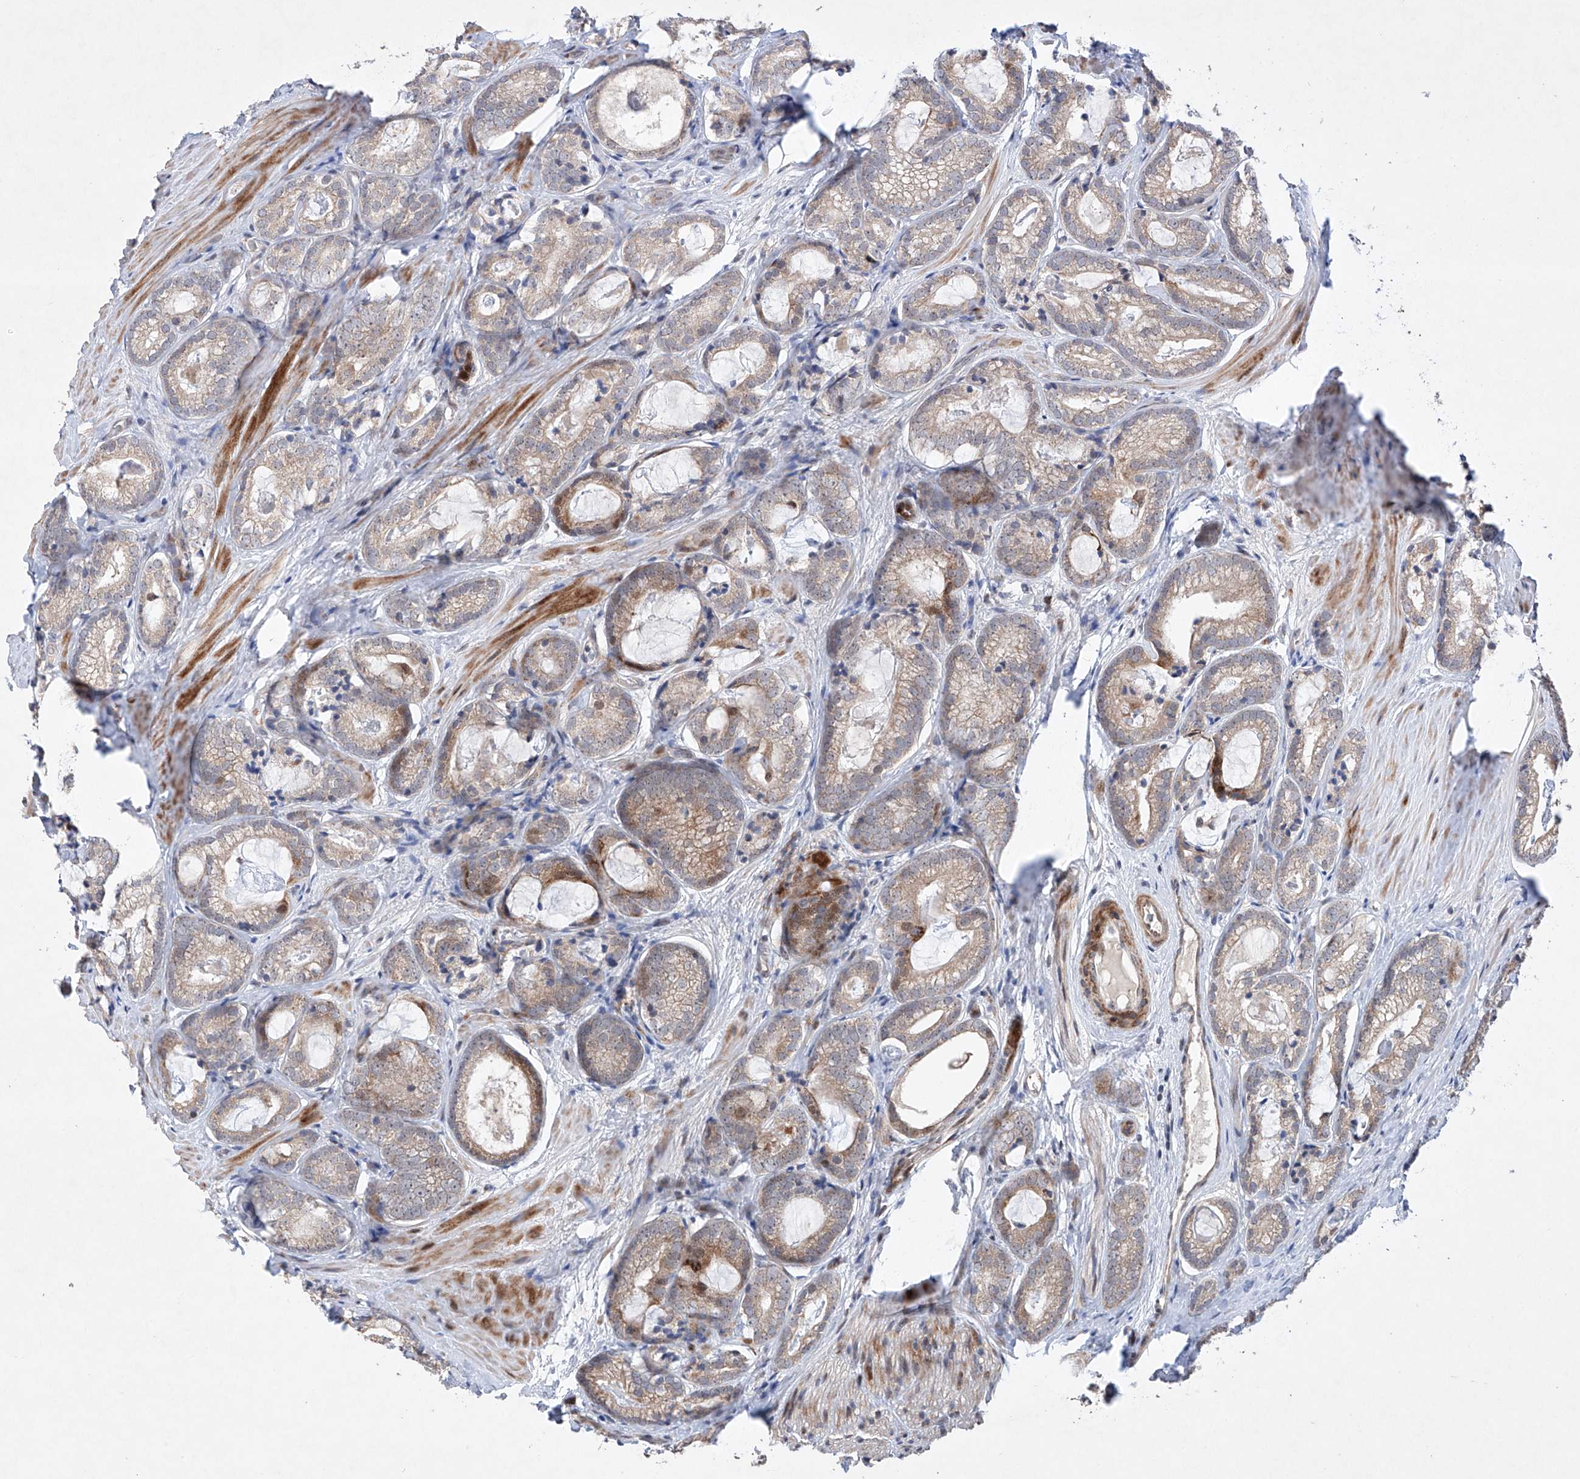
{"staining": {"intensity": "weak", "quantity": ">75%", "location": "cytoplasmic/membranous"}, "tissue": "prostate cancer", "cell_type": "Tumor cells", "image_type": "cancer", "snomed": [{"axis": "morphology", "description": "Adenocarcinoma, High grade"}, {"axis": "topography", "description": "Prostate"}], "caption": "High-power microscopy captured an immunohistochemistry (IHC) image of prostate cancer, revealing weak cytoplasmic/membranous staining in about >75% of tumor cells.", "gene": "AFG1L", "patient": {"sex": "male", "age": 63}}